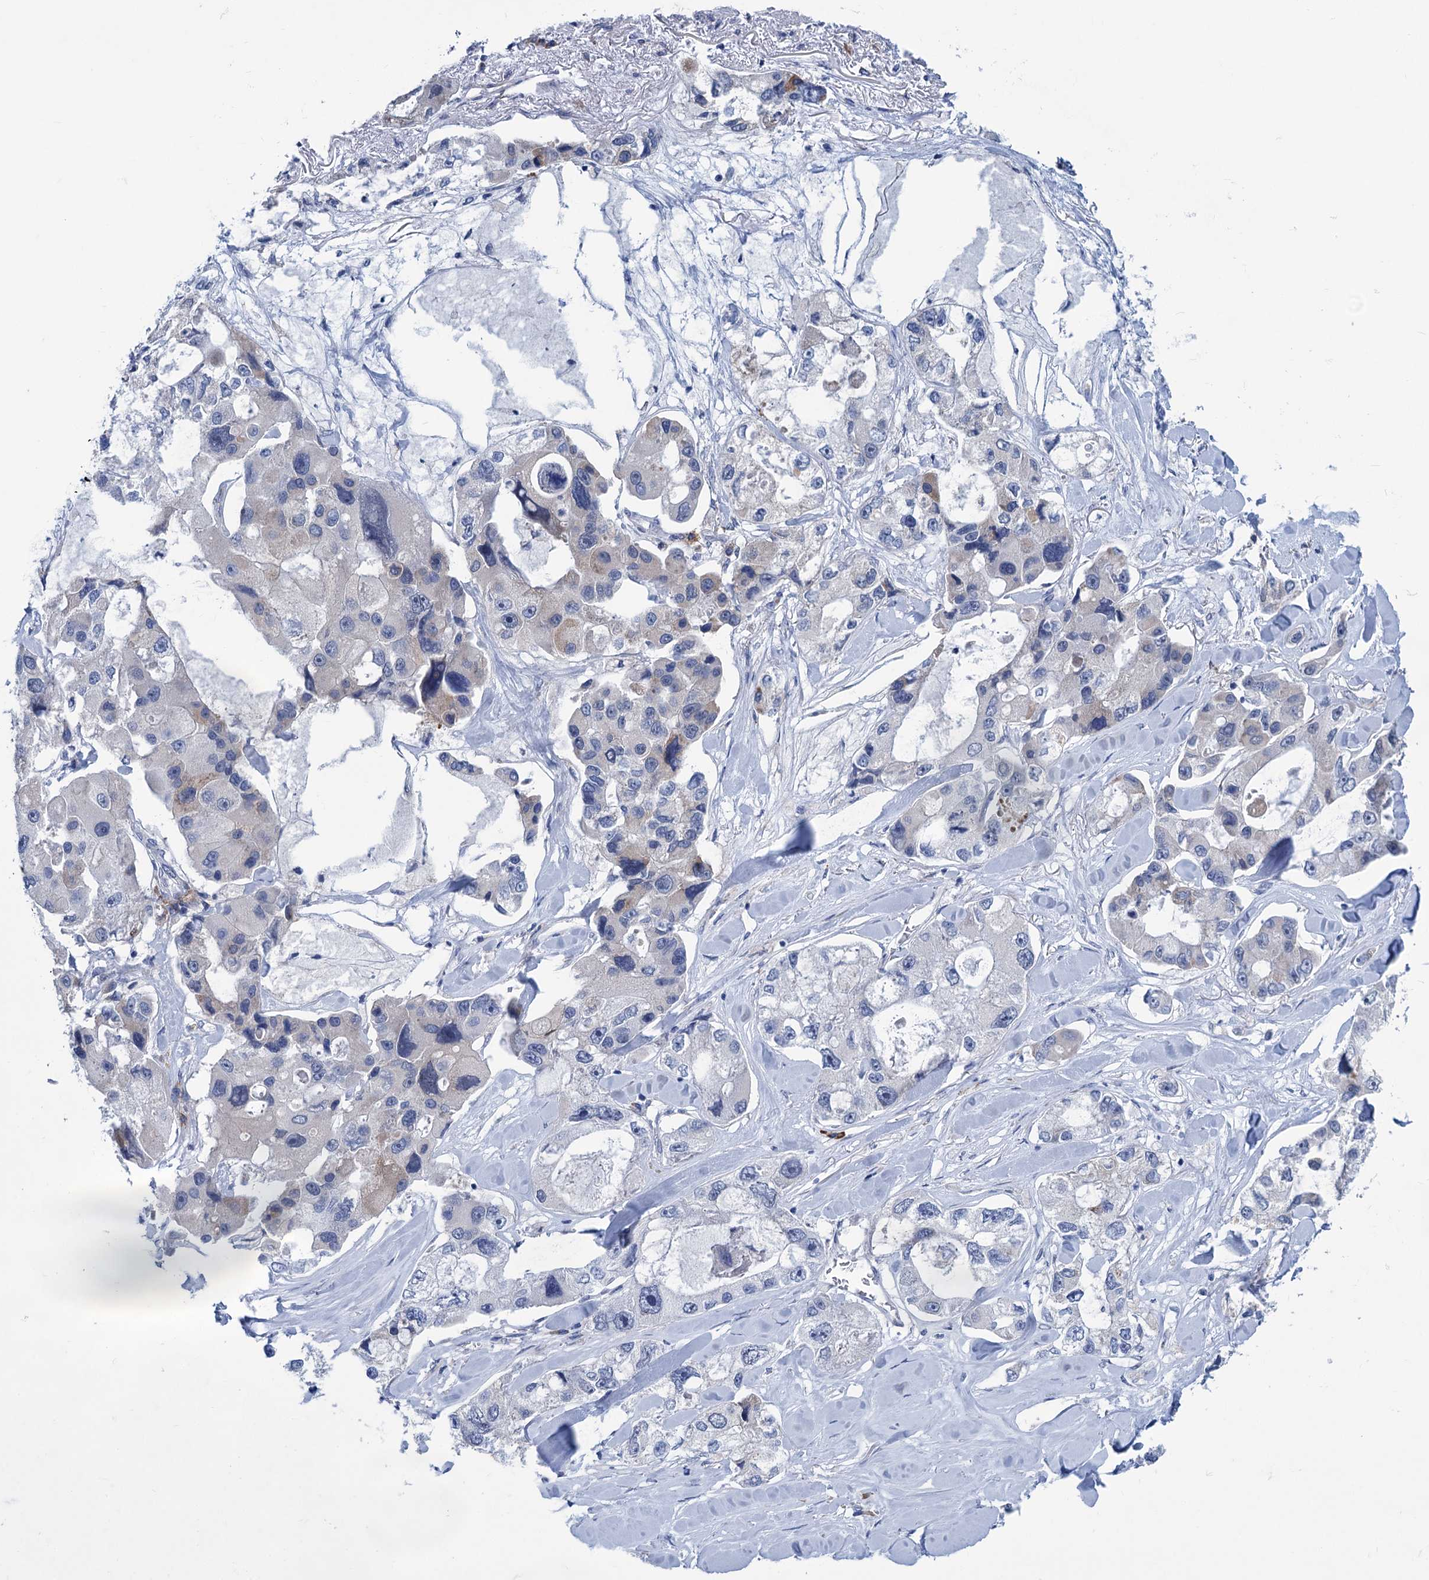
{"staining": {"intensity": "weak", "quantity": "<25%", "location": "cytoplasmic/membranous"}, "tissue": "lung cancer", "cell_type": "Tumor cells", "image_type": "cancer", "snomed": [{"axis": "morphology", "description": "Adenocarcinoma, NOS"}, {"axis": "topography", "description": "Lung"}], "caption": "This is a histopathology image of IHC staining of lung cancer (adenocarcinoma), which shows no staining in tumor cells.", "gene": "NEU3", "patient": {"sex": "female", "age": 54}}